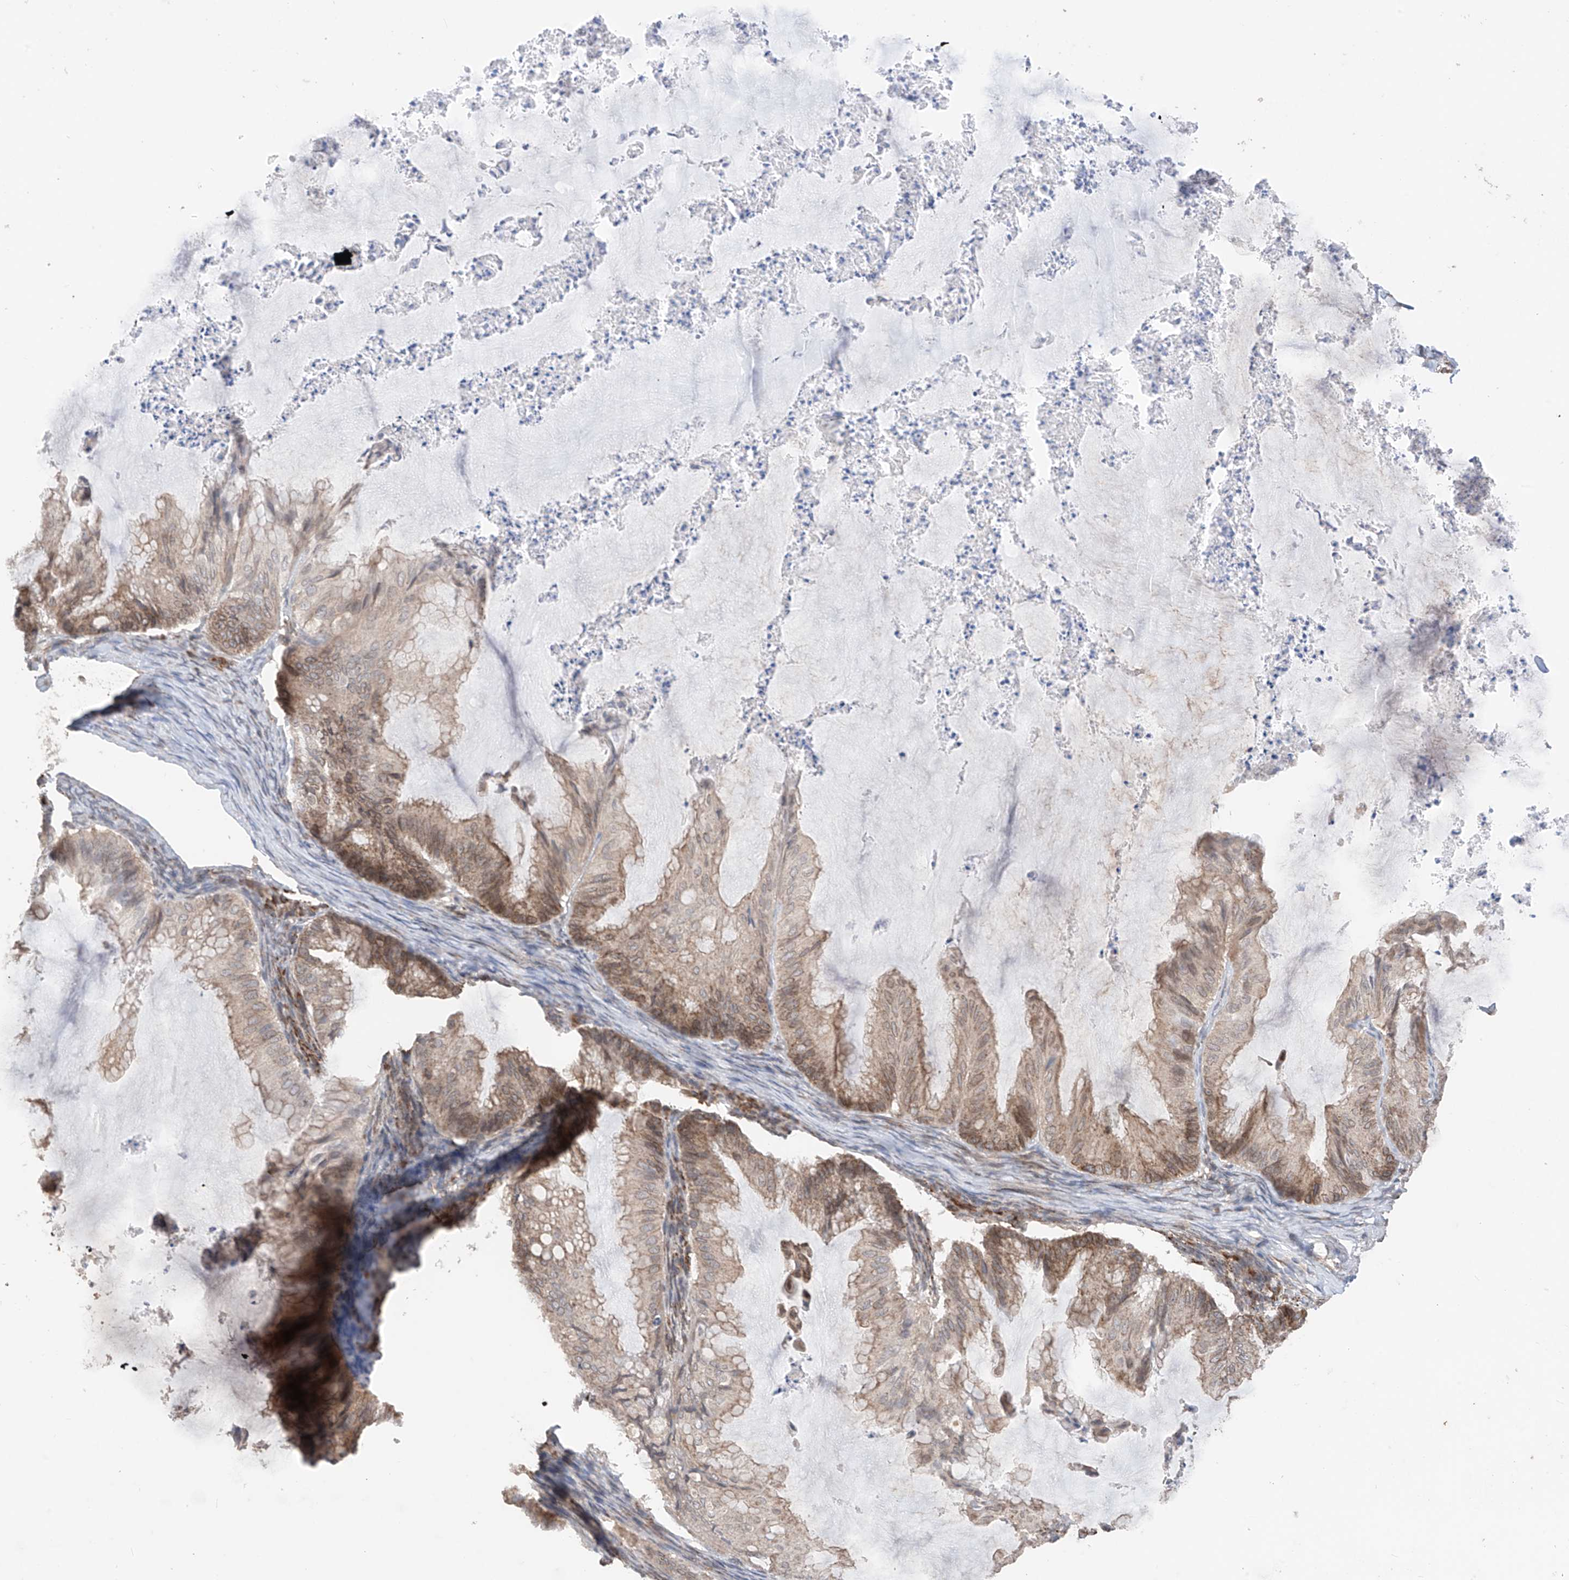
{"staining": {"intensity": "moderate", "quantity": "25%-75%", "location": "cytoplasmic/membranous,nuclear"}, "tissue": "ovarian cancer", "cell_type": "Tumor cells", "image_type": "cancer", "snomed": [{"axis": "morphology", "description": "Cystadenocarcinoma, mucinous, NOS"}, {"axis": "topography", "description": "Ovary"}], "caption": "The image displays immunohistochemical staining of mucinous cystadenocarcinoma (ovarian). There is moderate cytoplasmic/membranous and nuclear staining is appreciated in approximately 25%-75% of tumor cells. (DAB = brown stain, brightfield microscopy at high magnification).", "gene": "AHCTF1", "patient": {"sex": "female", "age": 71}}